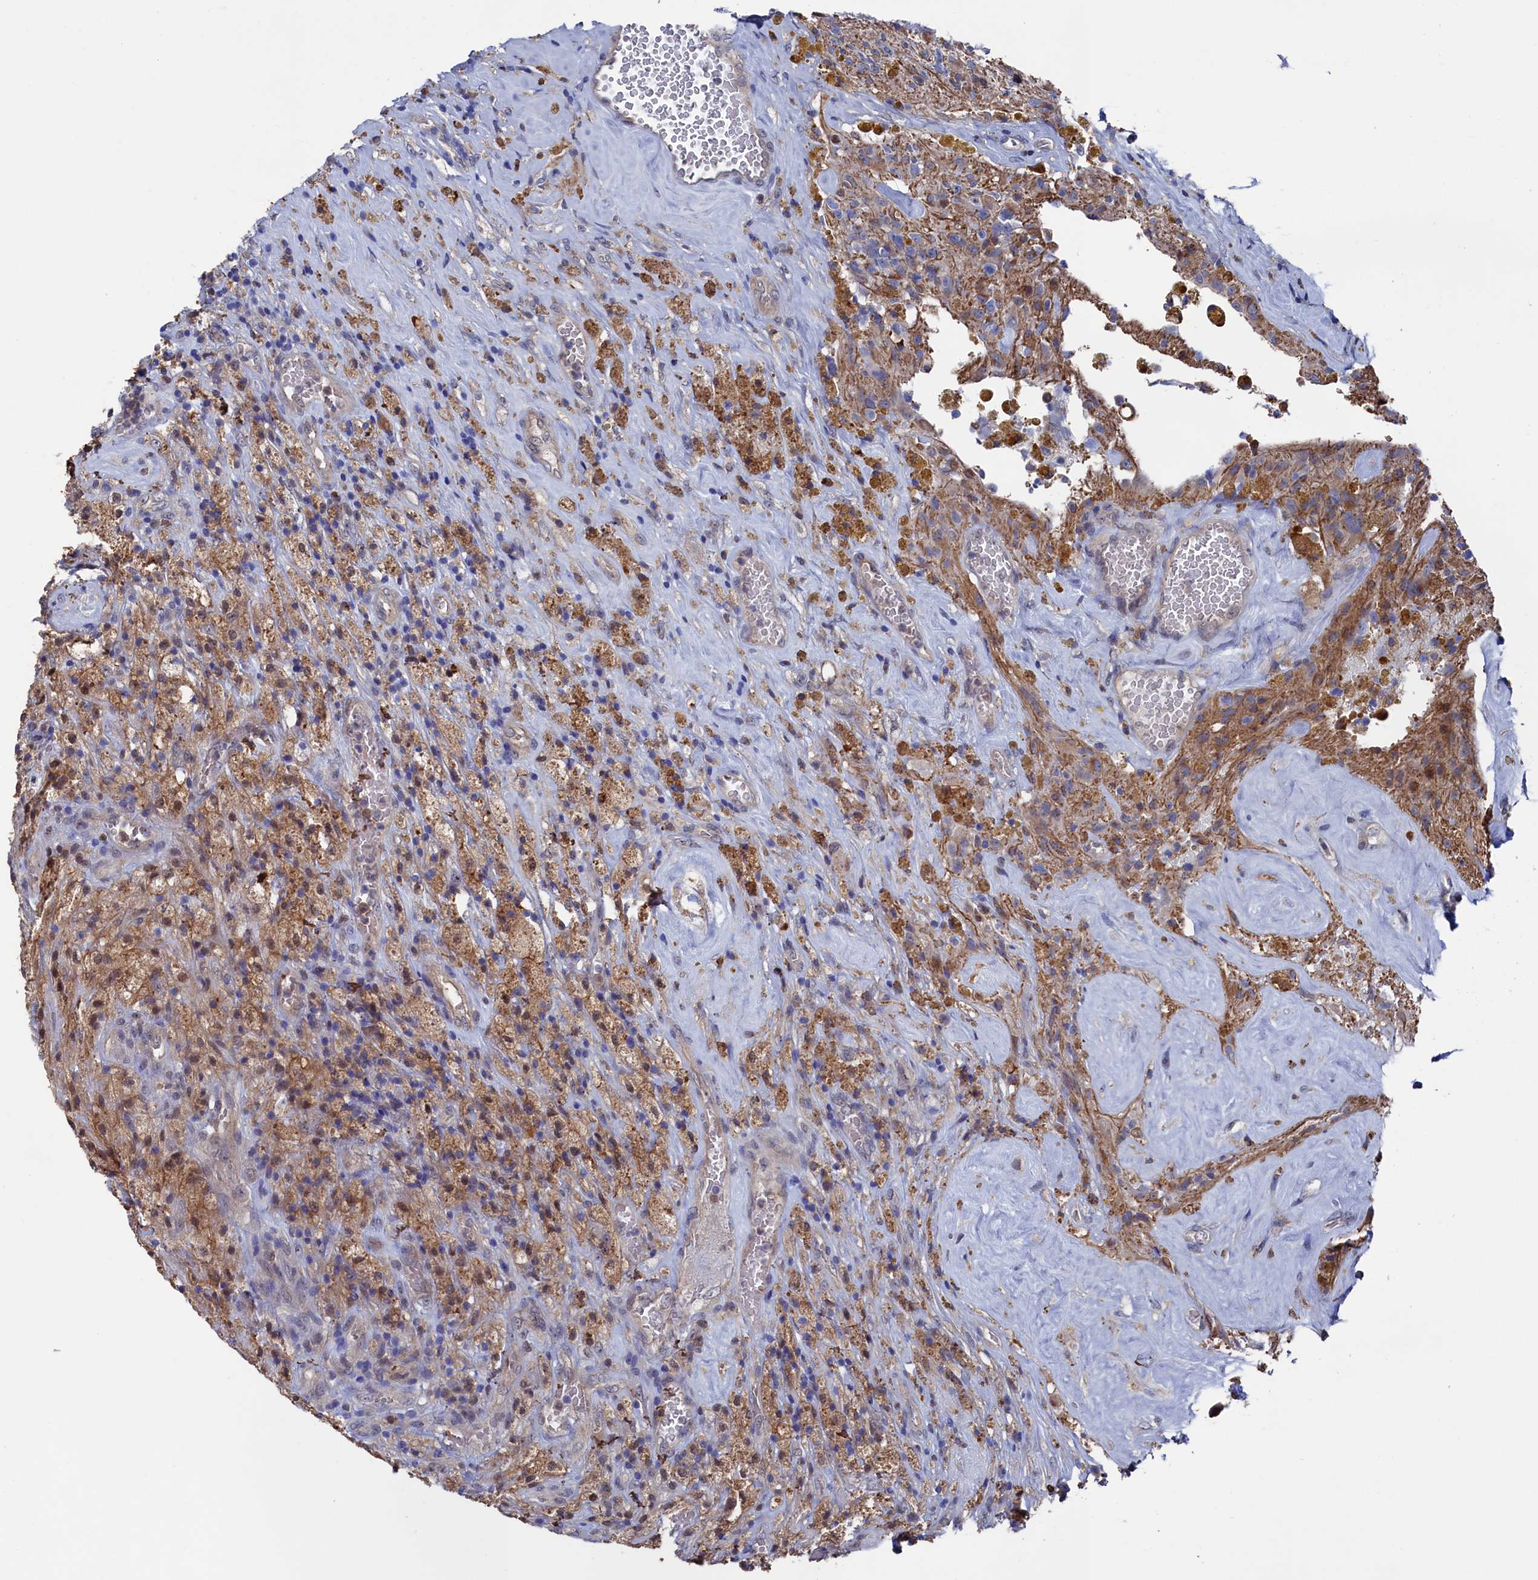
{"staining": {"intensity": "negative", "quantity": "none", "location": "none"}, "tissue": "glioma", "cell_type": "Tumor cells", "image_type": "cancer", "snomed": [{"axis": "morphology", "description": "Glioma, malignant, High grade"}, {"axis": "topography", "description": "Brain"}], "caption": "This histopathology image is of malignant high-grade glioma stained with immunohistochemistry (IHC) to label a protein in brown with the nuclei are counter-stained blue. There is no positivity in tumor cells.", "gene": "RNH1", "patient": {"sex": "male", "age": 69}}